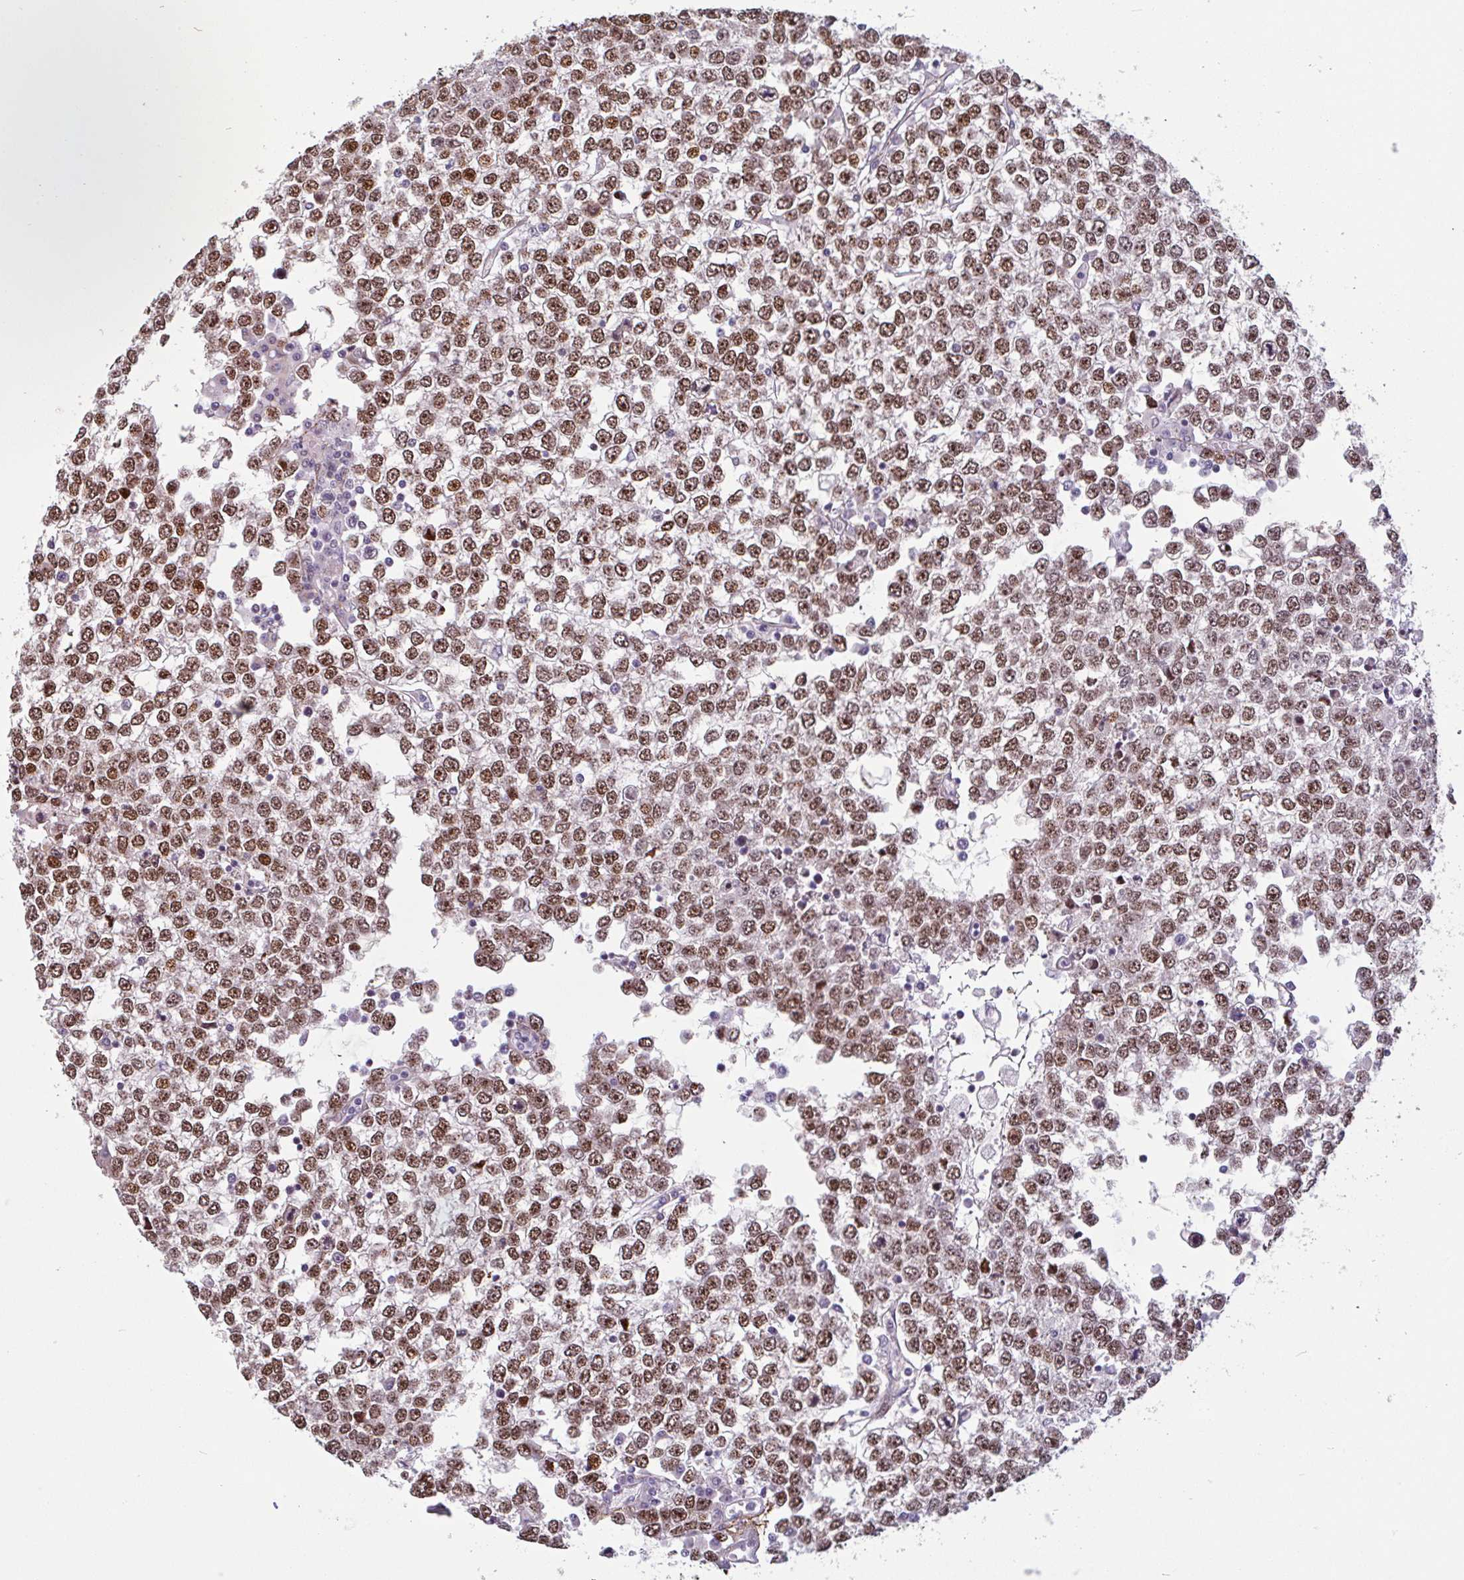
{"staining": {"intensity": "strong", "quantity": ">75%", "location": "nuclear"}, "tissue": "testis cancer", "cell_type": "Tumor cells", "image_type": "cancer", "snomed": [{"axis": "morphology", "description": "Seminoma, NOS"}, {"axis": "topography", "description": "Testis"}], "caption": "Immunohistochemical staining of human testis cancer demonstrates strong nuclear protein expression in about >75% of tumor cells. The staining is performed using DAB brown chromogen to label protein expression. The nuclei are counter-stained blue using hematoxylin.", "gene": "TMEM119", "patient": {"sex": "male", "age": 65}}